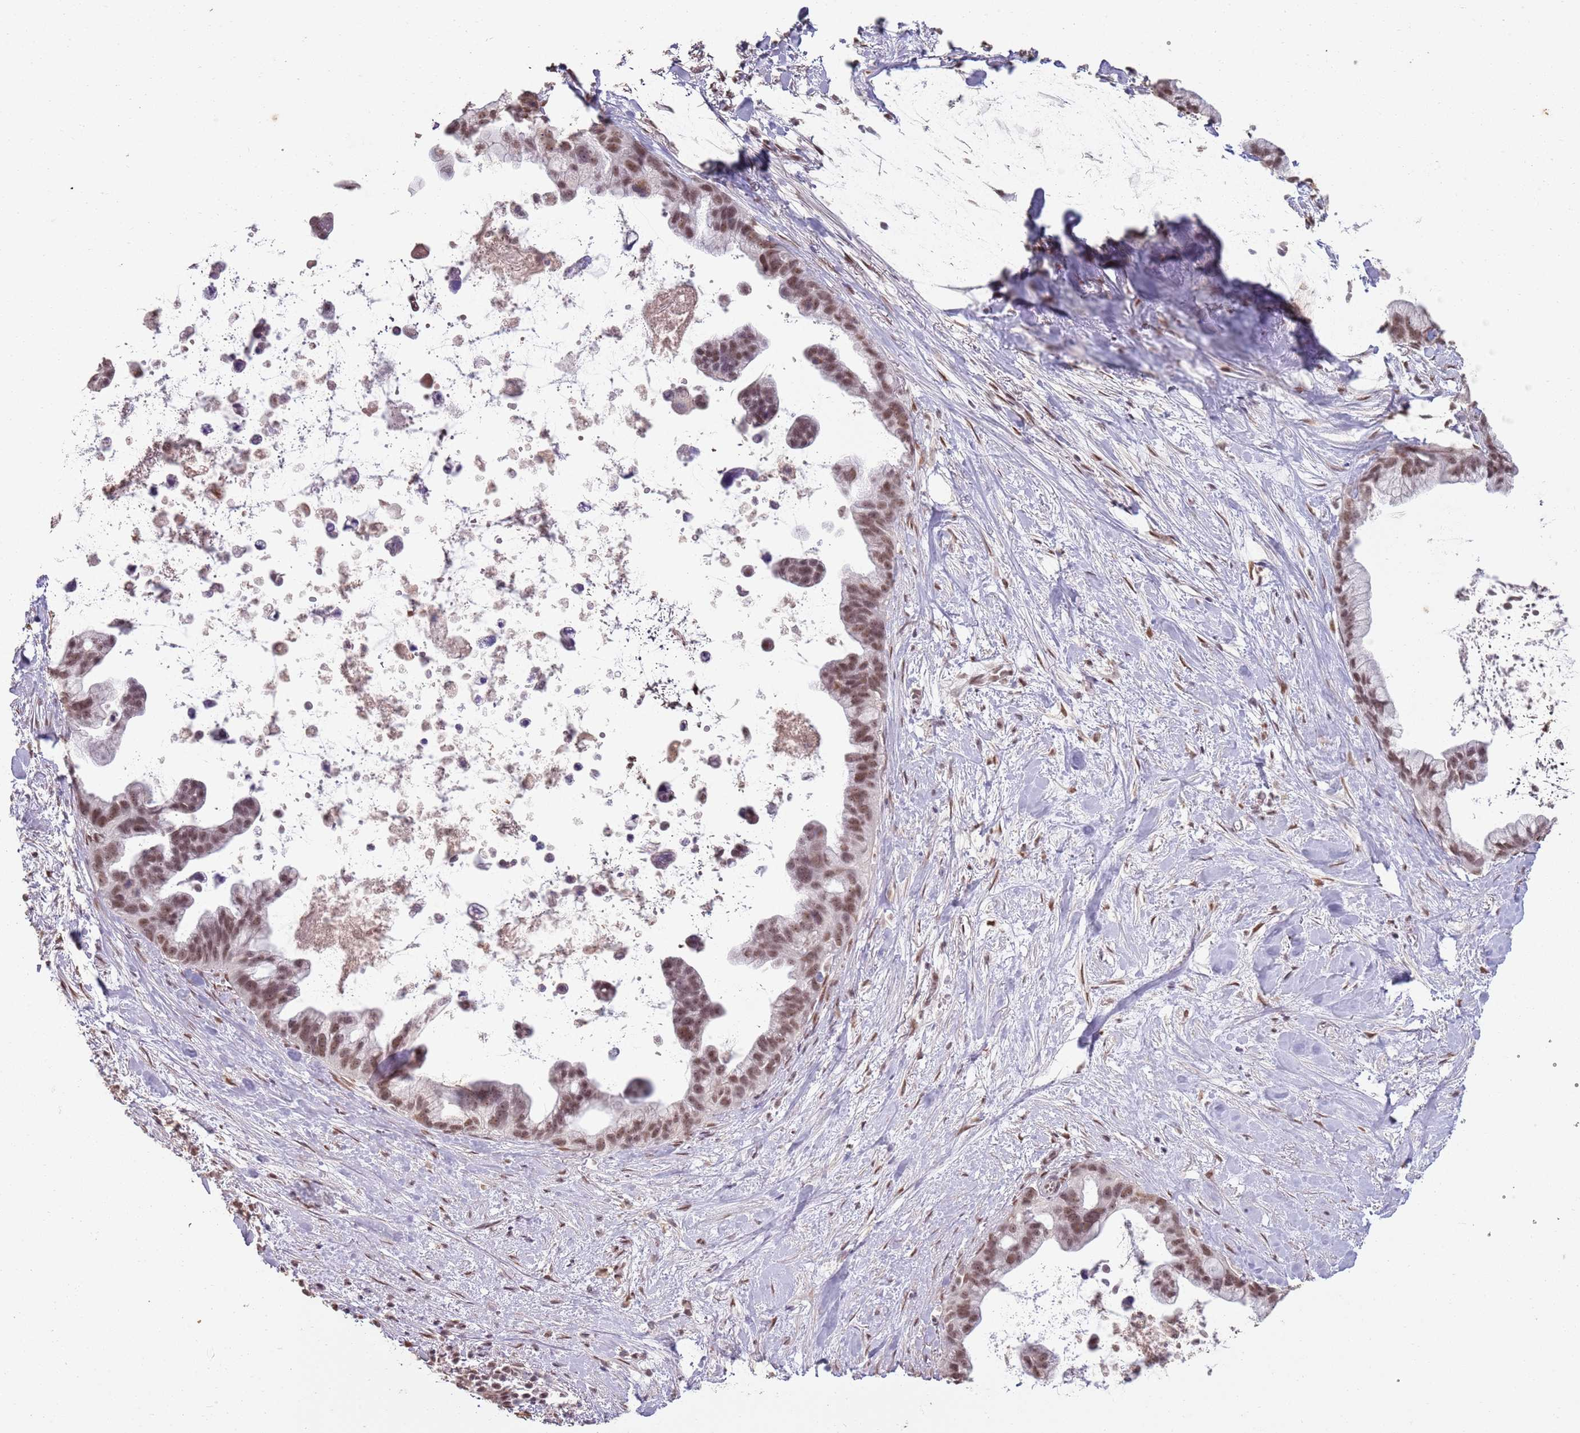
{"staining": {"intensity": "moderate", "quantity": ">75%", "location": "nuclear"}, "tissue": "pancreatic cancer", "cell_type": "Tumor cells", "image_type": "cancer", "snomed": [{"axis": "morphology", "description": "Adenocarcinoma, NOS"}, {"axis": "topography", "description": "Pancreas"}], "caption": "Pancreatic cancer stained with a brown dye exhibits moderate nuclear positive expression in approximately >75% of tumor cells.", "gene": "ARL14EP", "patient": {"sex": "female", "age": 83}}